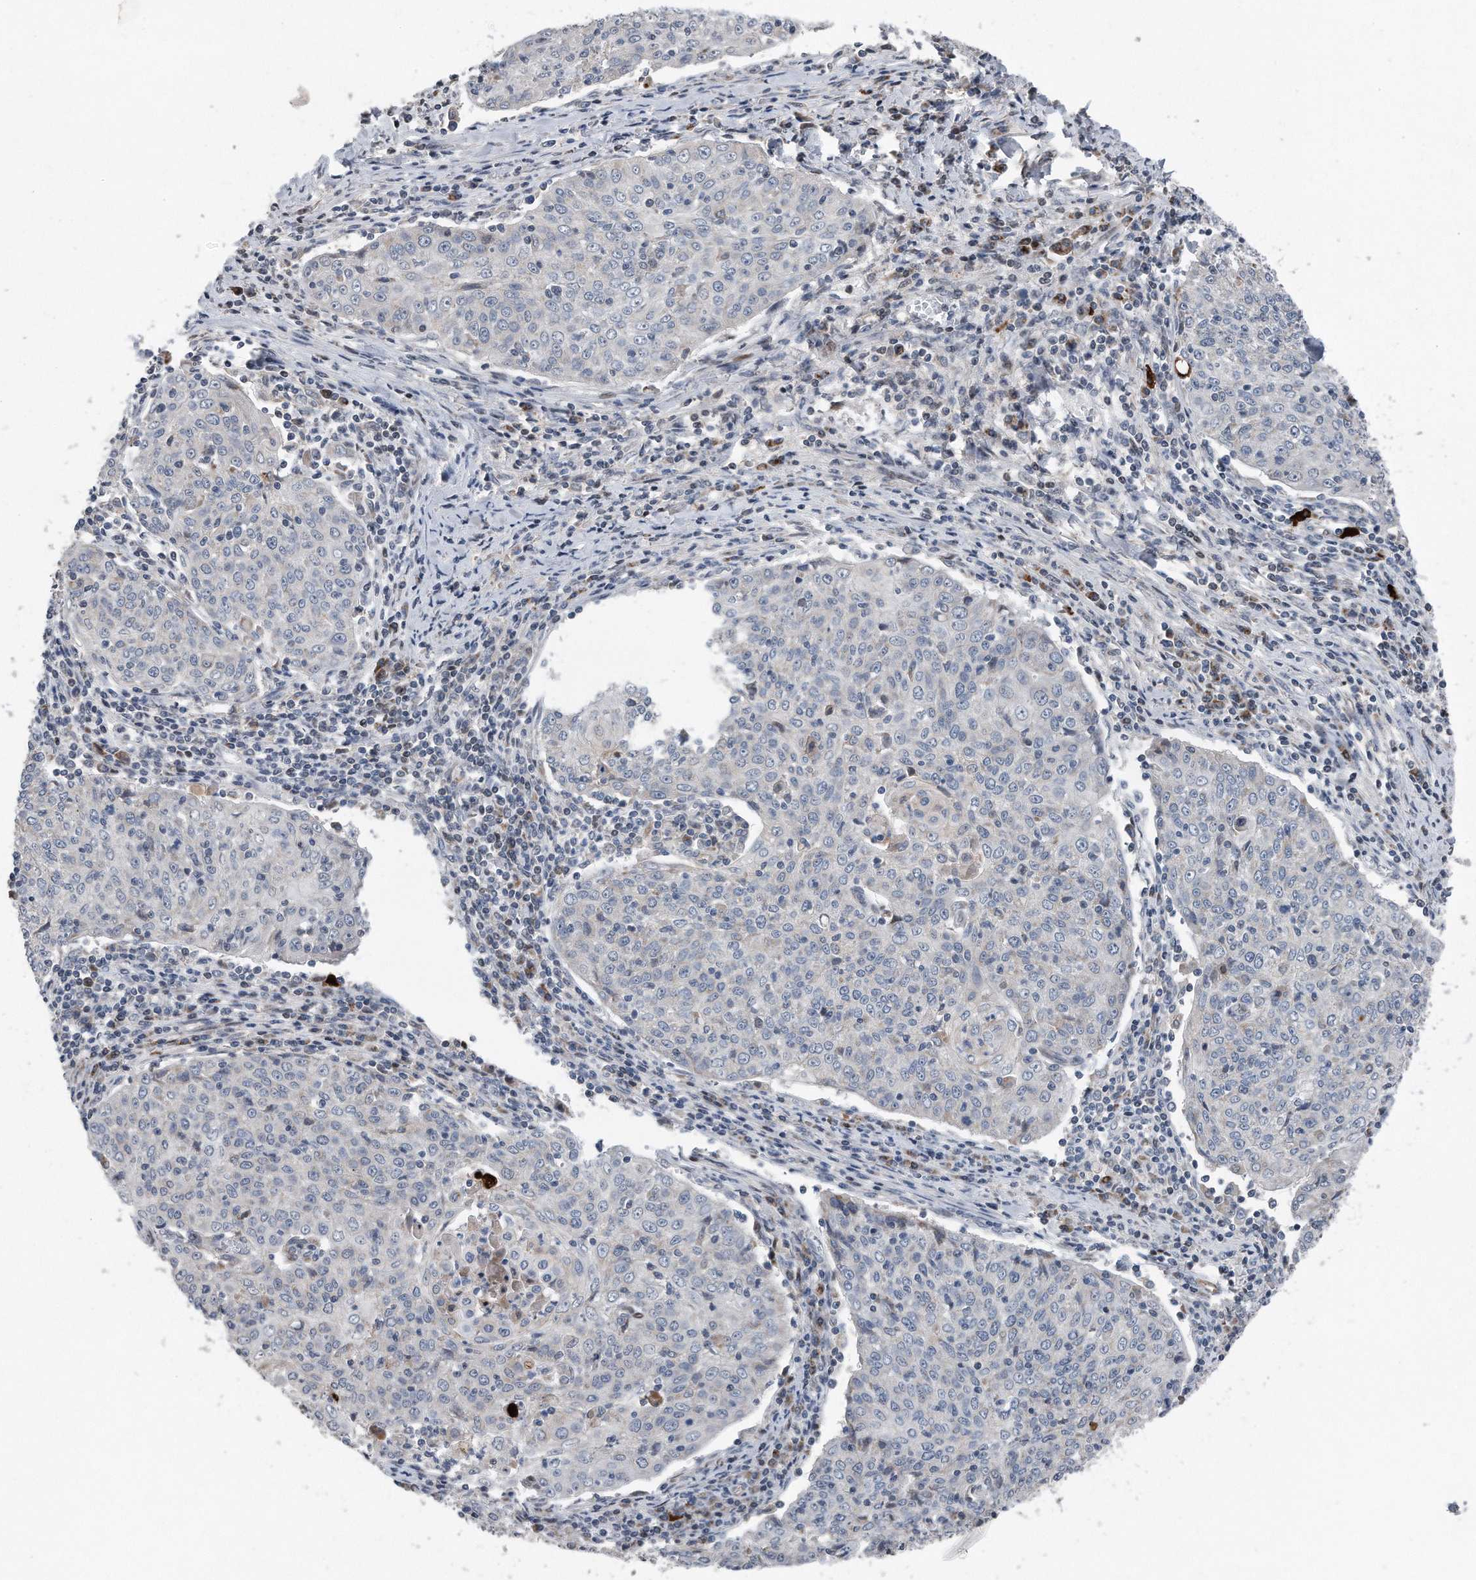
{"staining": {"intensity": "negative", "quantity": "none", "location": "none"}, "tissue": "cervical cancer", "cell_type": "Tumor cells", "image_type": "cancer", "snomed": [{"axis": "morphology", "description": "Squamous cell carcinoma, NOS"}, {"axis": "topography", "description": "Cervix"}], "caption": "Immunohistochemistry photomicrograph of neoplastic tissue: human squamous cell carcinoma (cervical) stained with DAB exhibits no significant protein staining in tumor cells.", "gene": "DST", "patient": {"sex": "female", "age": 48}}